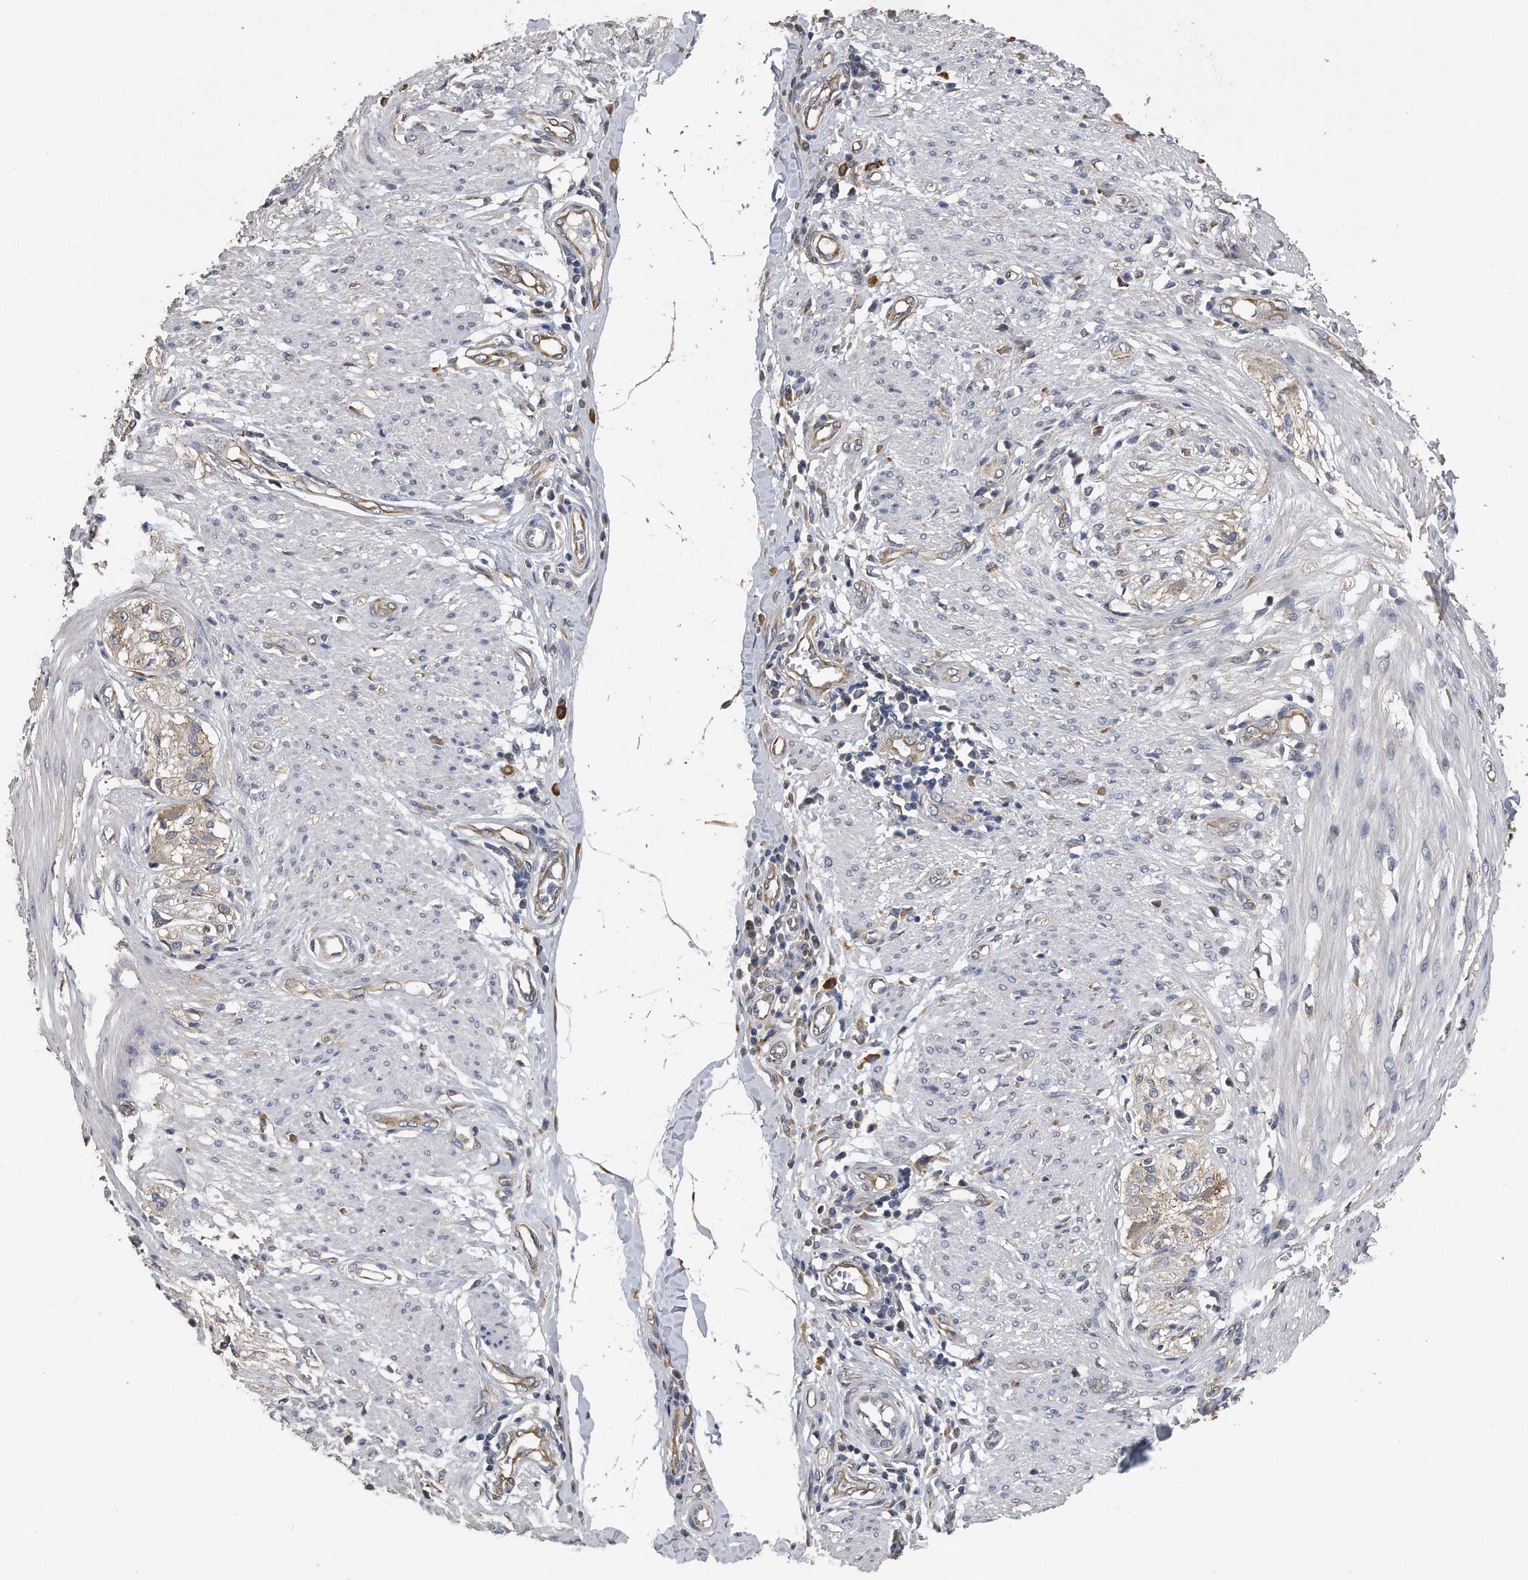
{"staining": {"intensity": "negative", "quantity": "none", "location": "none"}, "tissue": "smooth muscle", "cell_type": "Smooth muscle cells", "image_type": "normal", "snomed": [{"axis": "morphology", "description": "Normal tissue, NOS"}, {"axis": "morphology", "description": "Adenocarcinoma, NOS"}, {"axis": "topography", "description": "Colon"}, {"axis": "topography", "description": "Peripheral nerve tissue"}], "caption": "This is an IHC histopathology image of benign smooth muscle. There is no positivity in smooth muscle cells.", "gene": "PCLO", "patient": {"sex": "male", "age": 14}}